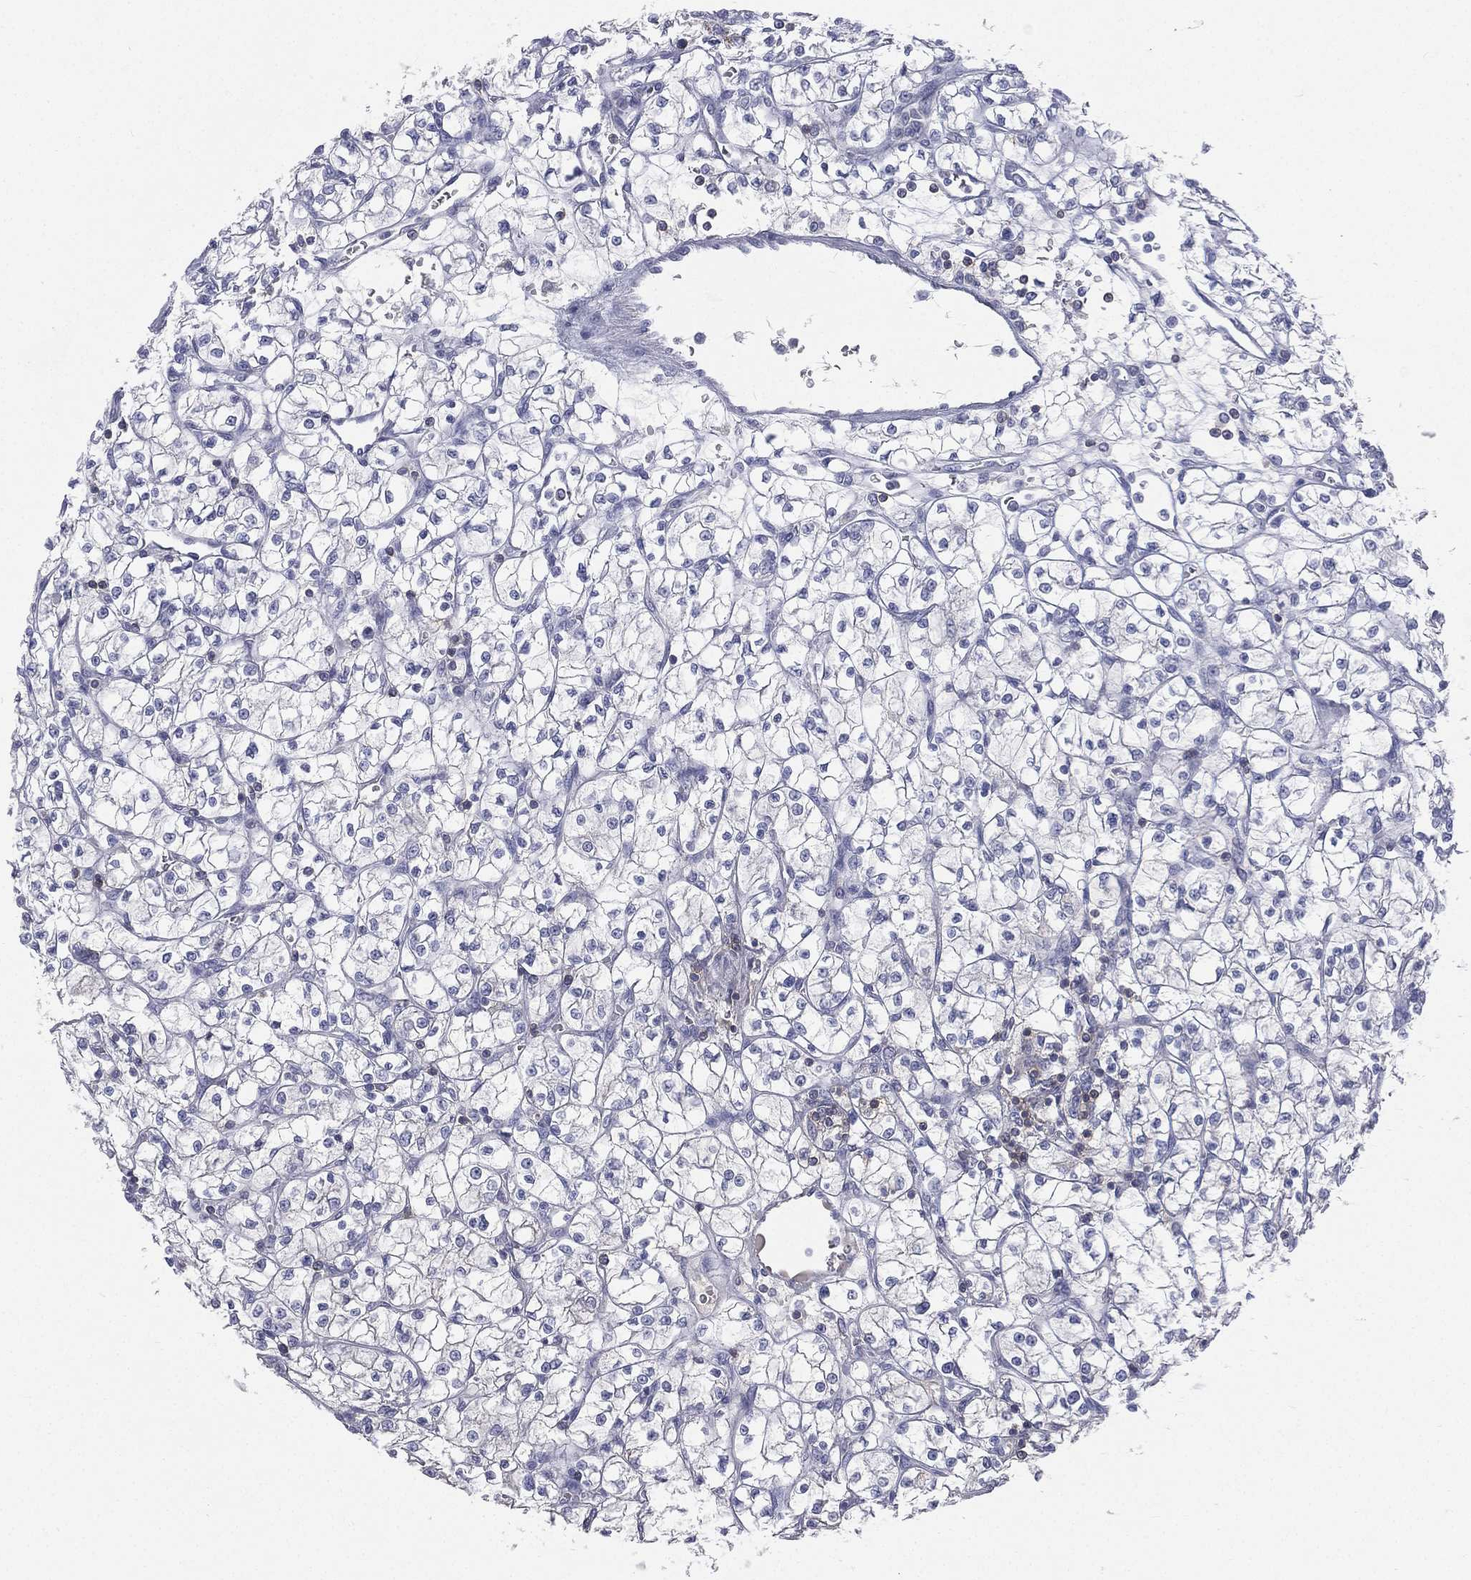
{"staining": {"intensity": "negative", "quantity": "none", "location": "none"}, "tissue": "renal cancer", "cell_type": "Tumor cells", "image_type": "cancer", "snomed": [{"axis": "morphology", "description": "Adenocarcinoma, NOS"}, {"axis": "topography", "description": "Kidney"}], "caption": "Tumor cells are negative for protein expression in human adenocarcinoma (renal).", "gene": "CD3D", "patient": {"sex": "female", "age": 64}}